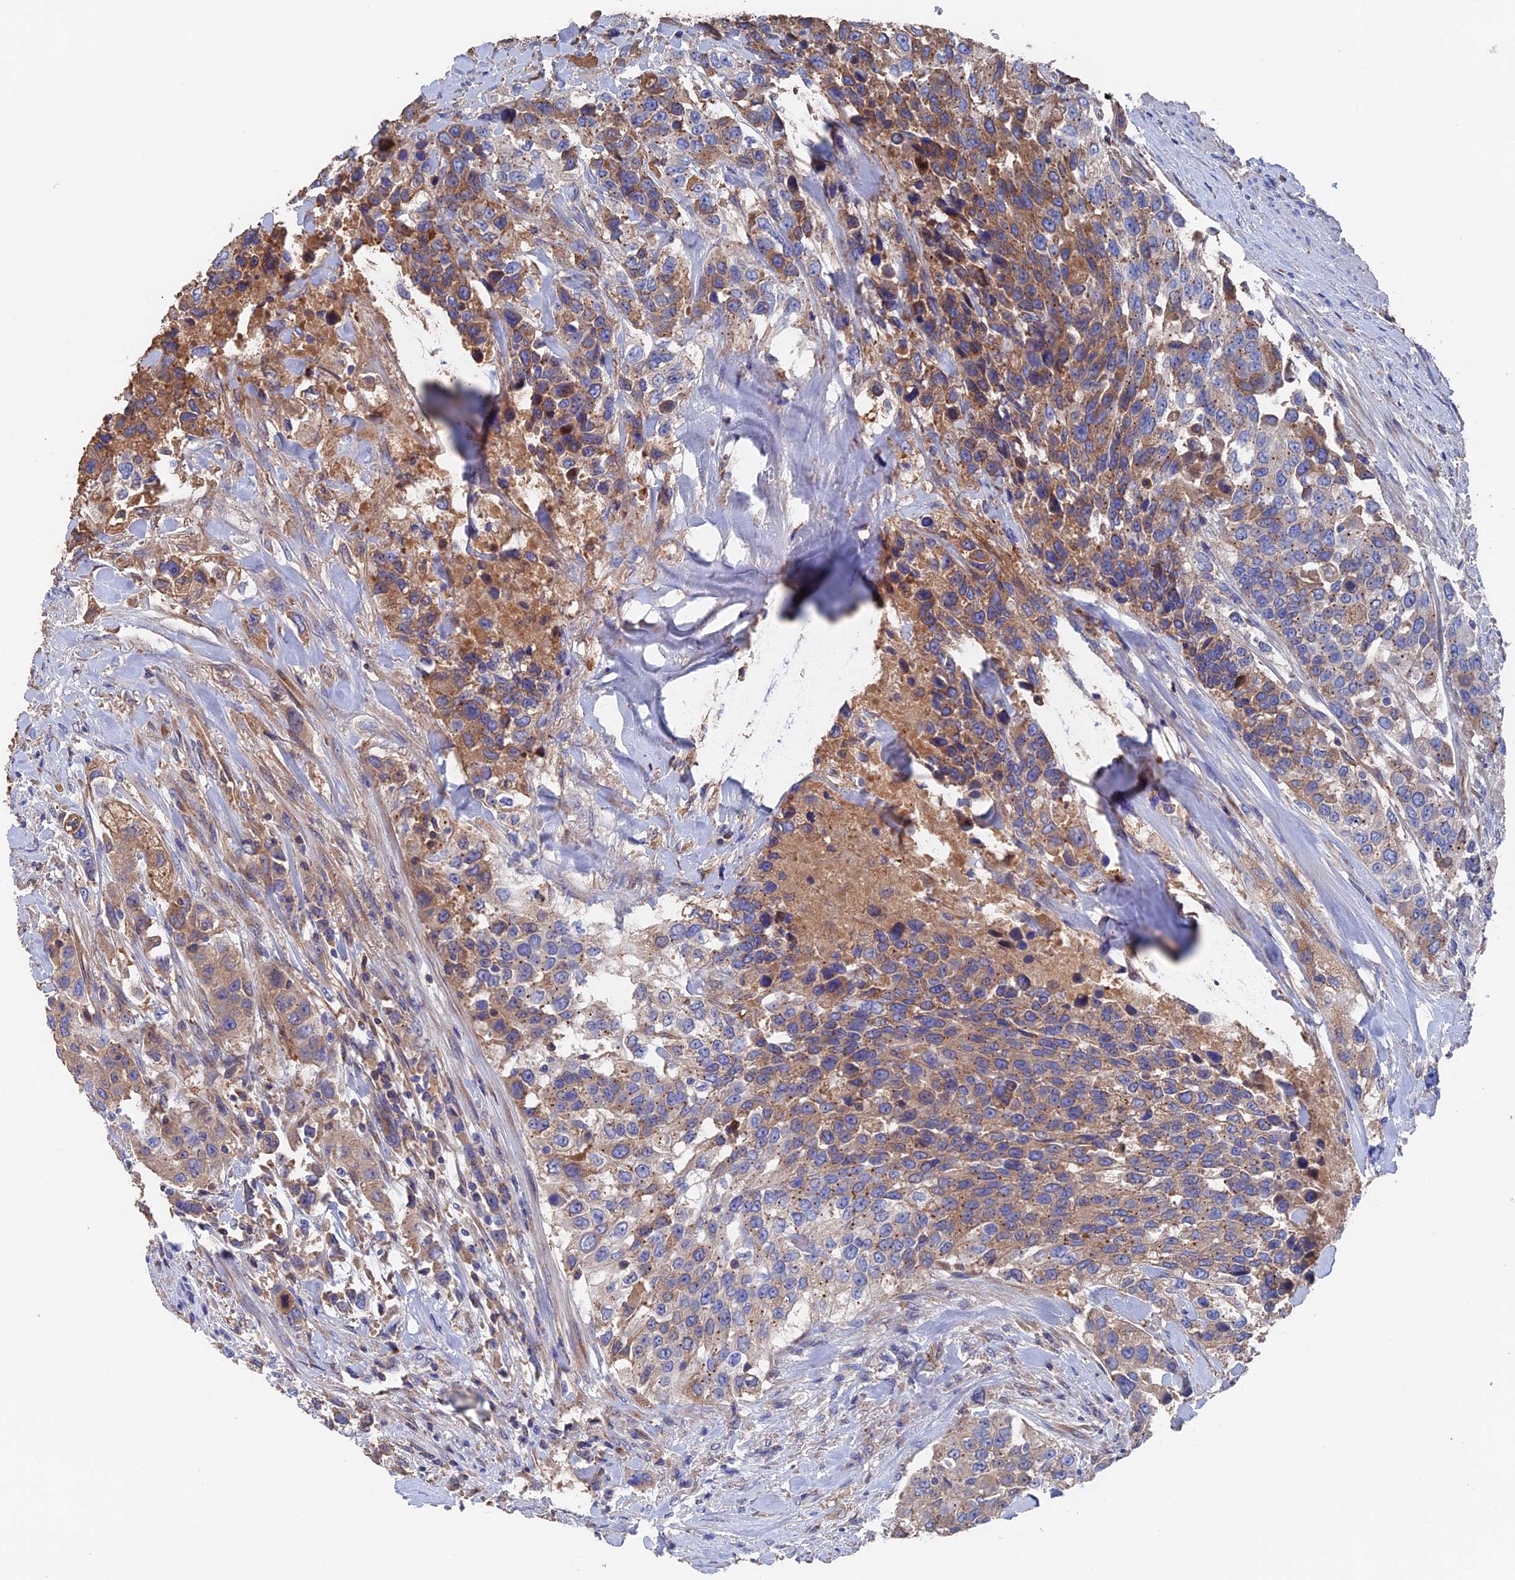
{"staining": {"intensity": "moderate", "quantity": "25%-75%", "location": "cytoplasmic/membranous"}, "tissue": "urothelial cancer", "cell_type": "Tumor cells", "image_type": "cancer", "snomed": [{"axis": "morphology", "description": "Urothelial carcinoma, High grade"}, {"axis": "topography", "description": "Urinary bladder"}], "caption": "Immunohistochemical staining of high-grade urothelial carcinoma demonstrates medium levels of moderate cytoplasmic/membranous protein positivity in about 25%-75% of tumor cells. Using DAB (brown) and hematoxylin (blue) stains, captured at high magnification using brightfield microscopy.", "gene": "HPF1", "patient": {"sex": "female", "age": 80}}